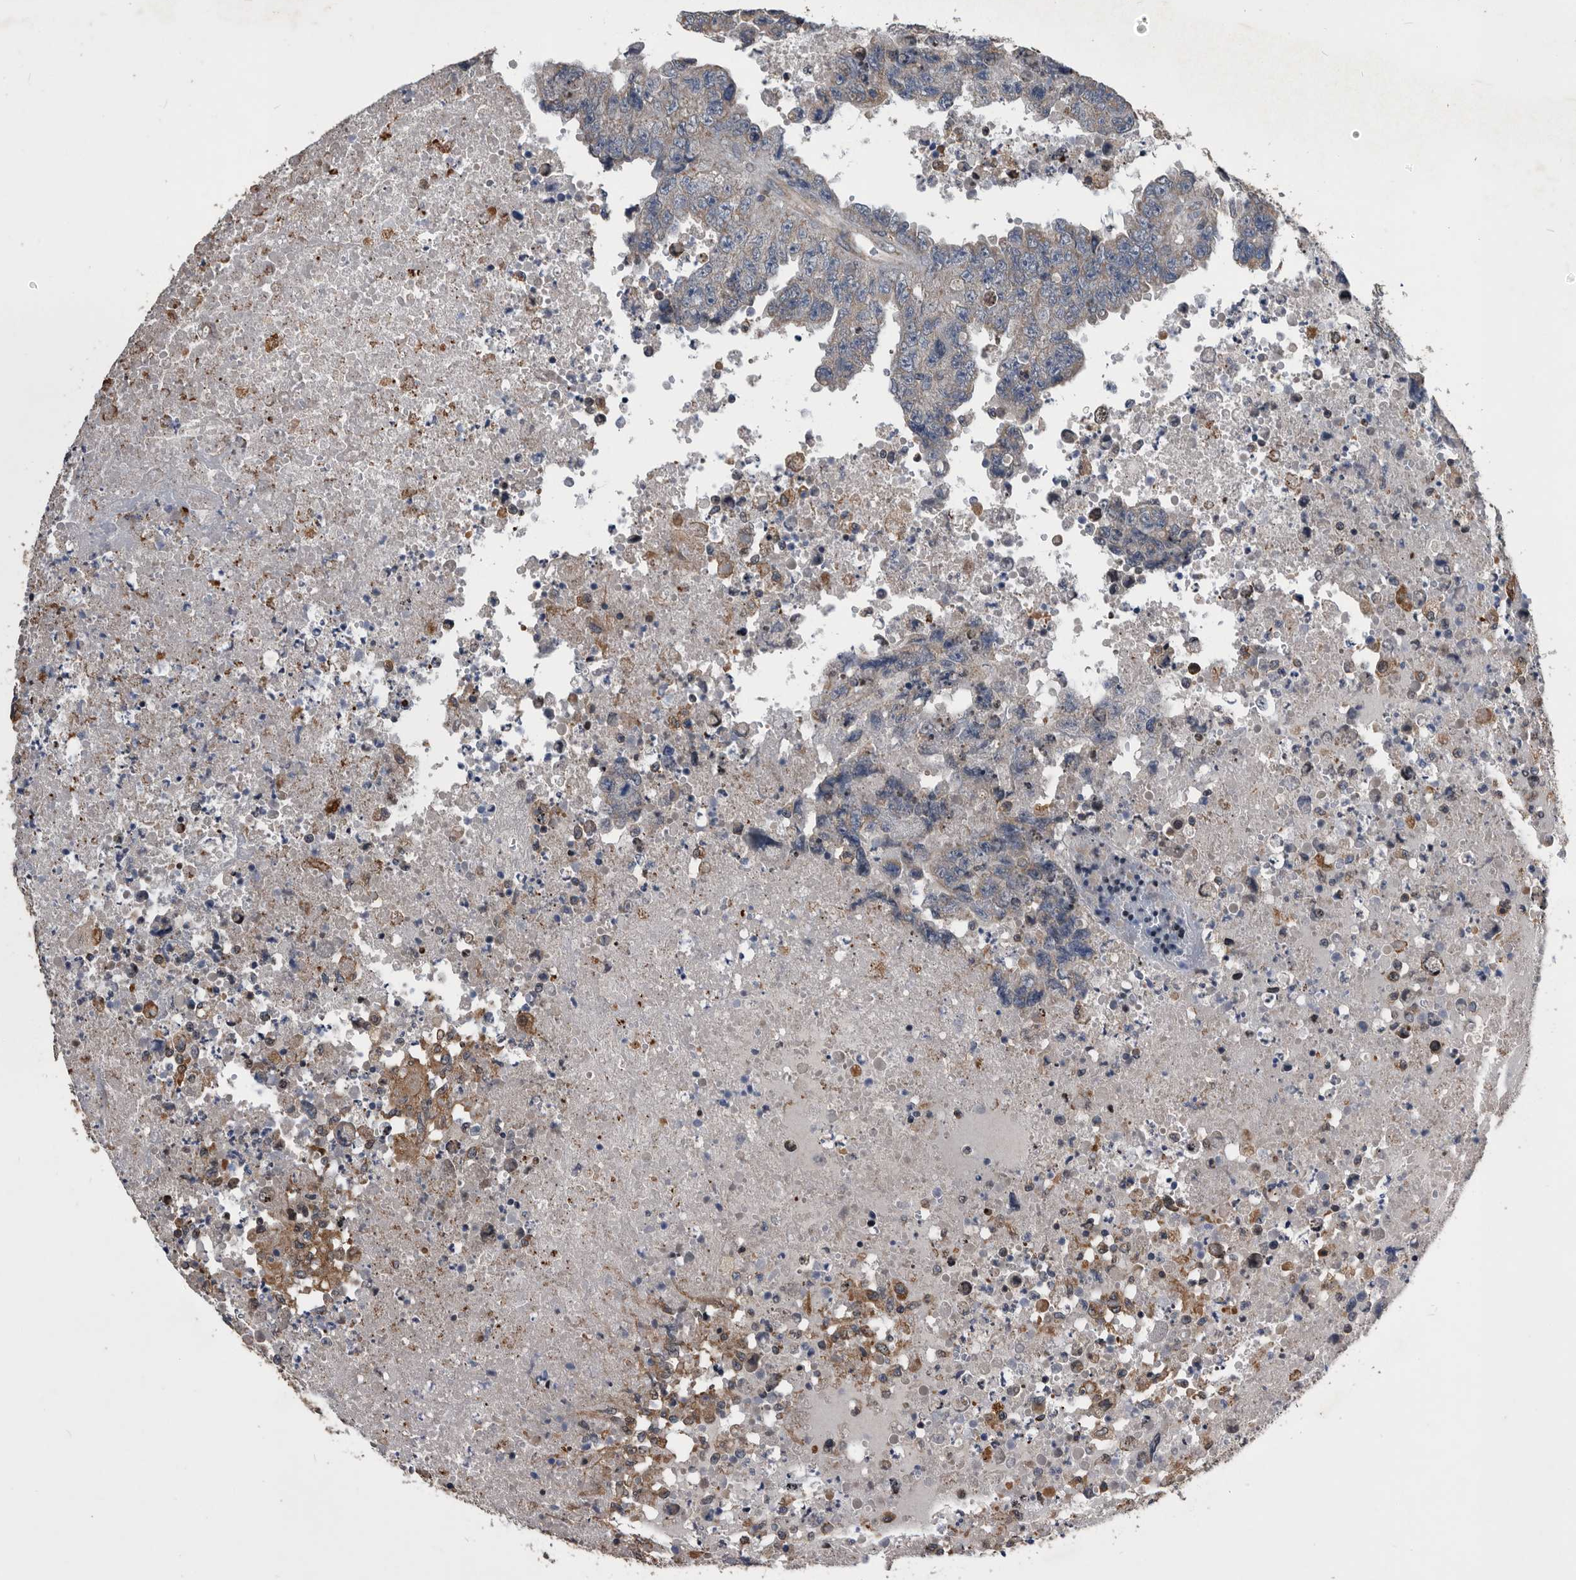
{"staining": {"intensity": "weak", "quantity": ">75%", "location": "cytoplasmic/membranous"}, "tissue": "testis cancer", "cell_type": "Tumor cells", "image_type": "cancer", "snomed": [{"axis": "morphology", "description": "Necrosis, NOS"}, {"axis": "morphology", "description": "Carcinoma, Embryonal, NOS"}, {"axis": "topography", "description": "Testis"}], "caption": "Weak cytoplasmic/membranous positivity for a protein is seen in approximately >75% of tumor cells of testis embryonal carcinoma using immunohistochemistry (IHC).", "gene": "NRBP1", "patient": {"sex": "male", "age": 19}}